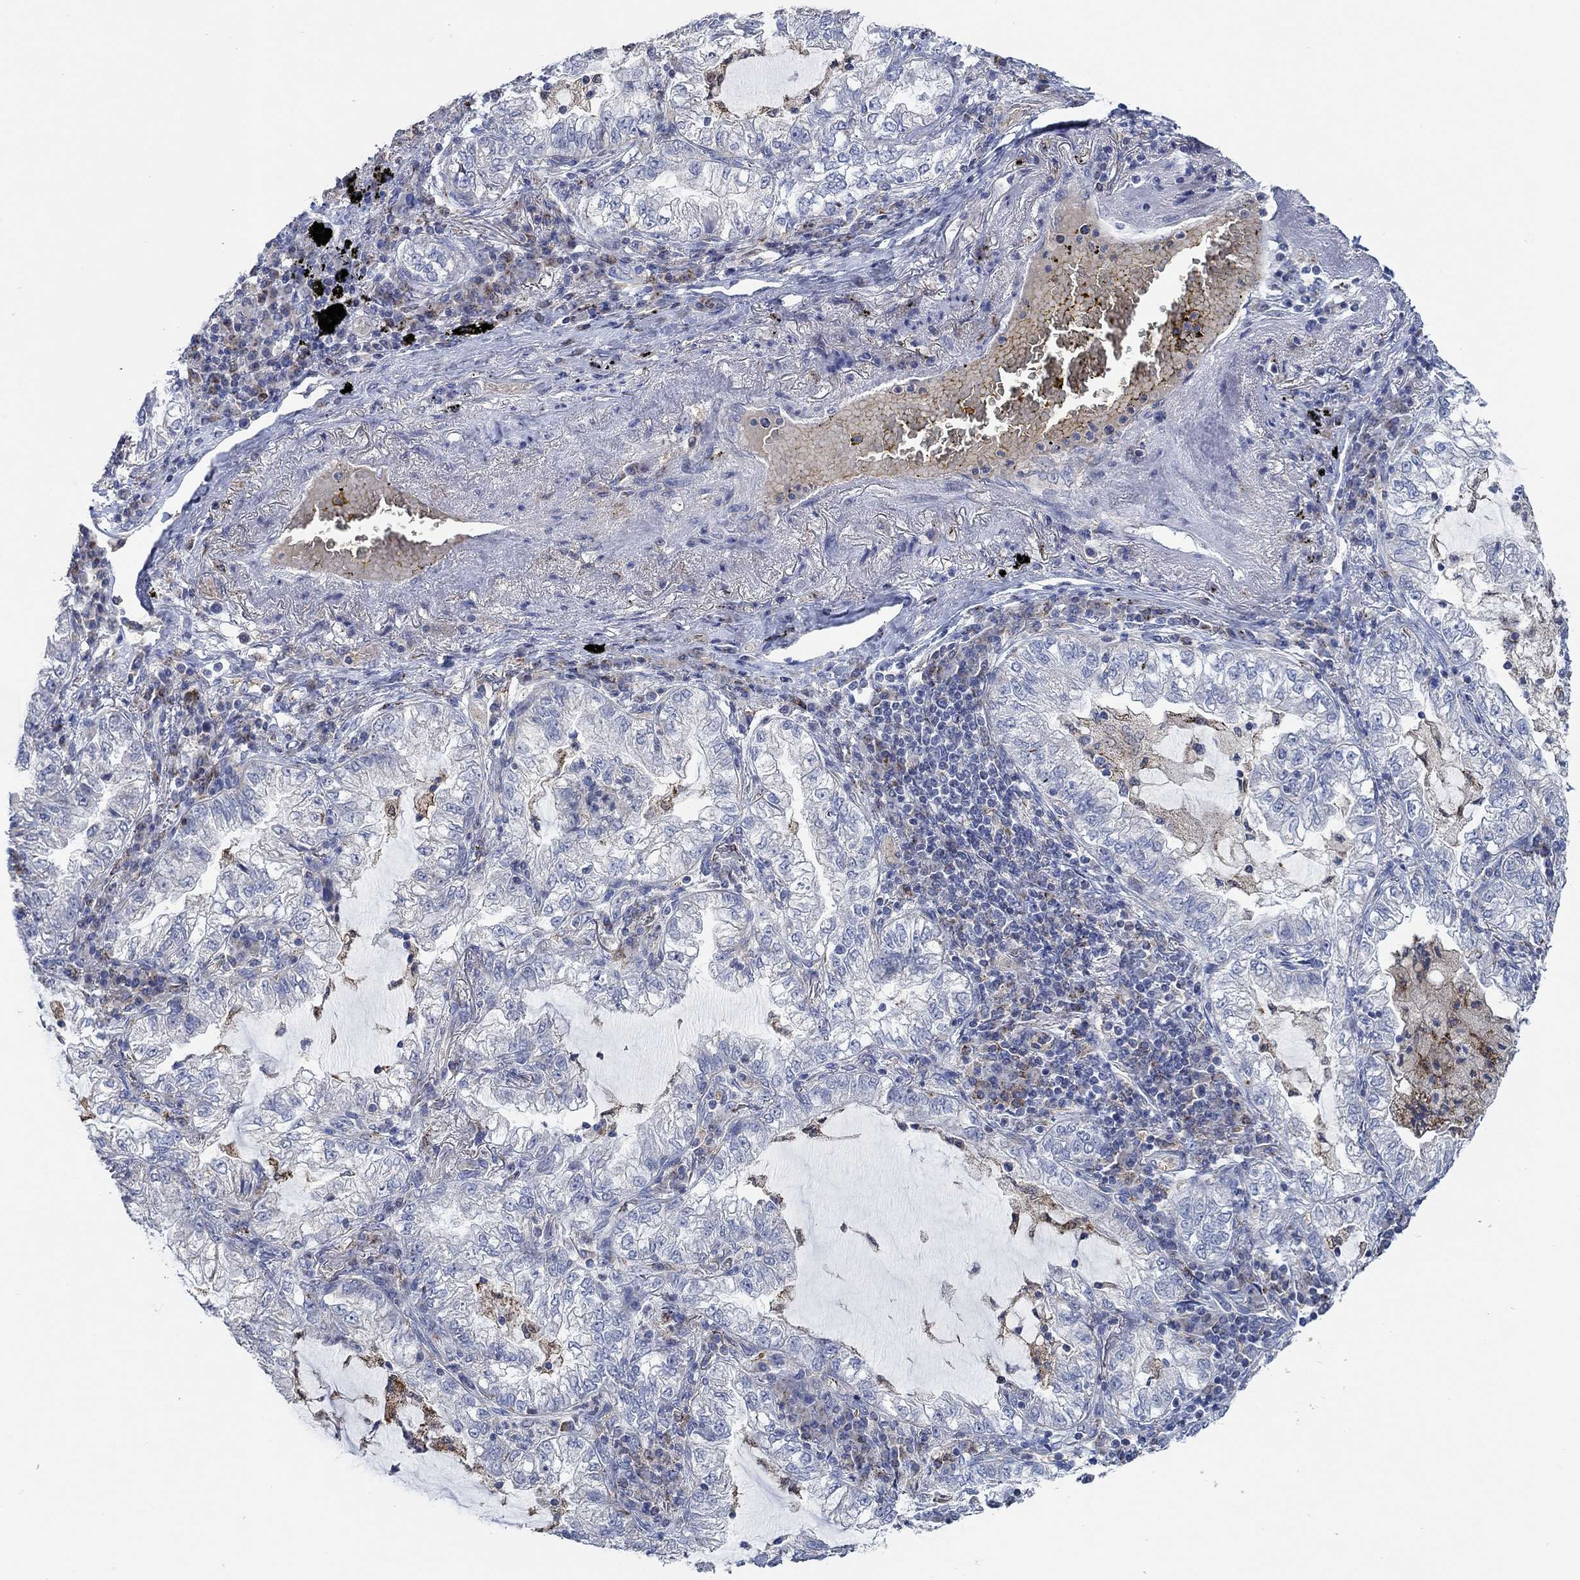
{"staining": {"intensity": "negative", "quantity": "none", "location": "none"}, "tissue": "lung cancer", "cell_type": "Tumor cells", "image_type": "cancer", "snomed": [{"axis": "morphology", "description": "Adenocarcinoma, NOS"}, {"axis": "topography", "description": "Lung"}], "caption": "This photomicrograph is of lung cancer stained with immunohistochemistry (IHC) to label a protein in brown with the nuclei are counter-stained blue. There is no staining in tumor cells. (IHC, brightfield microscopy, high magnification).", "gene": "MPP1", "patient": {"sex": "female", "age": 73}}